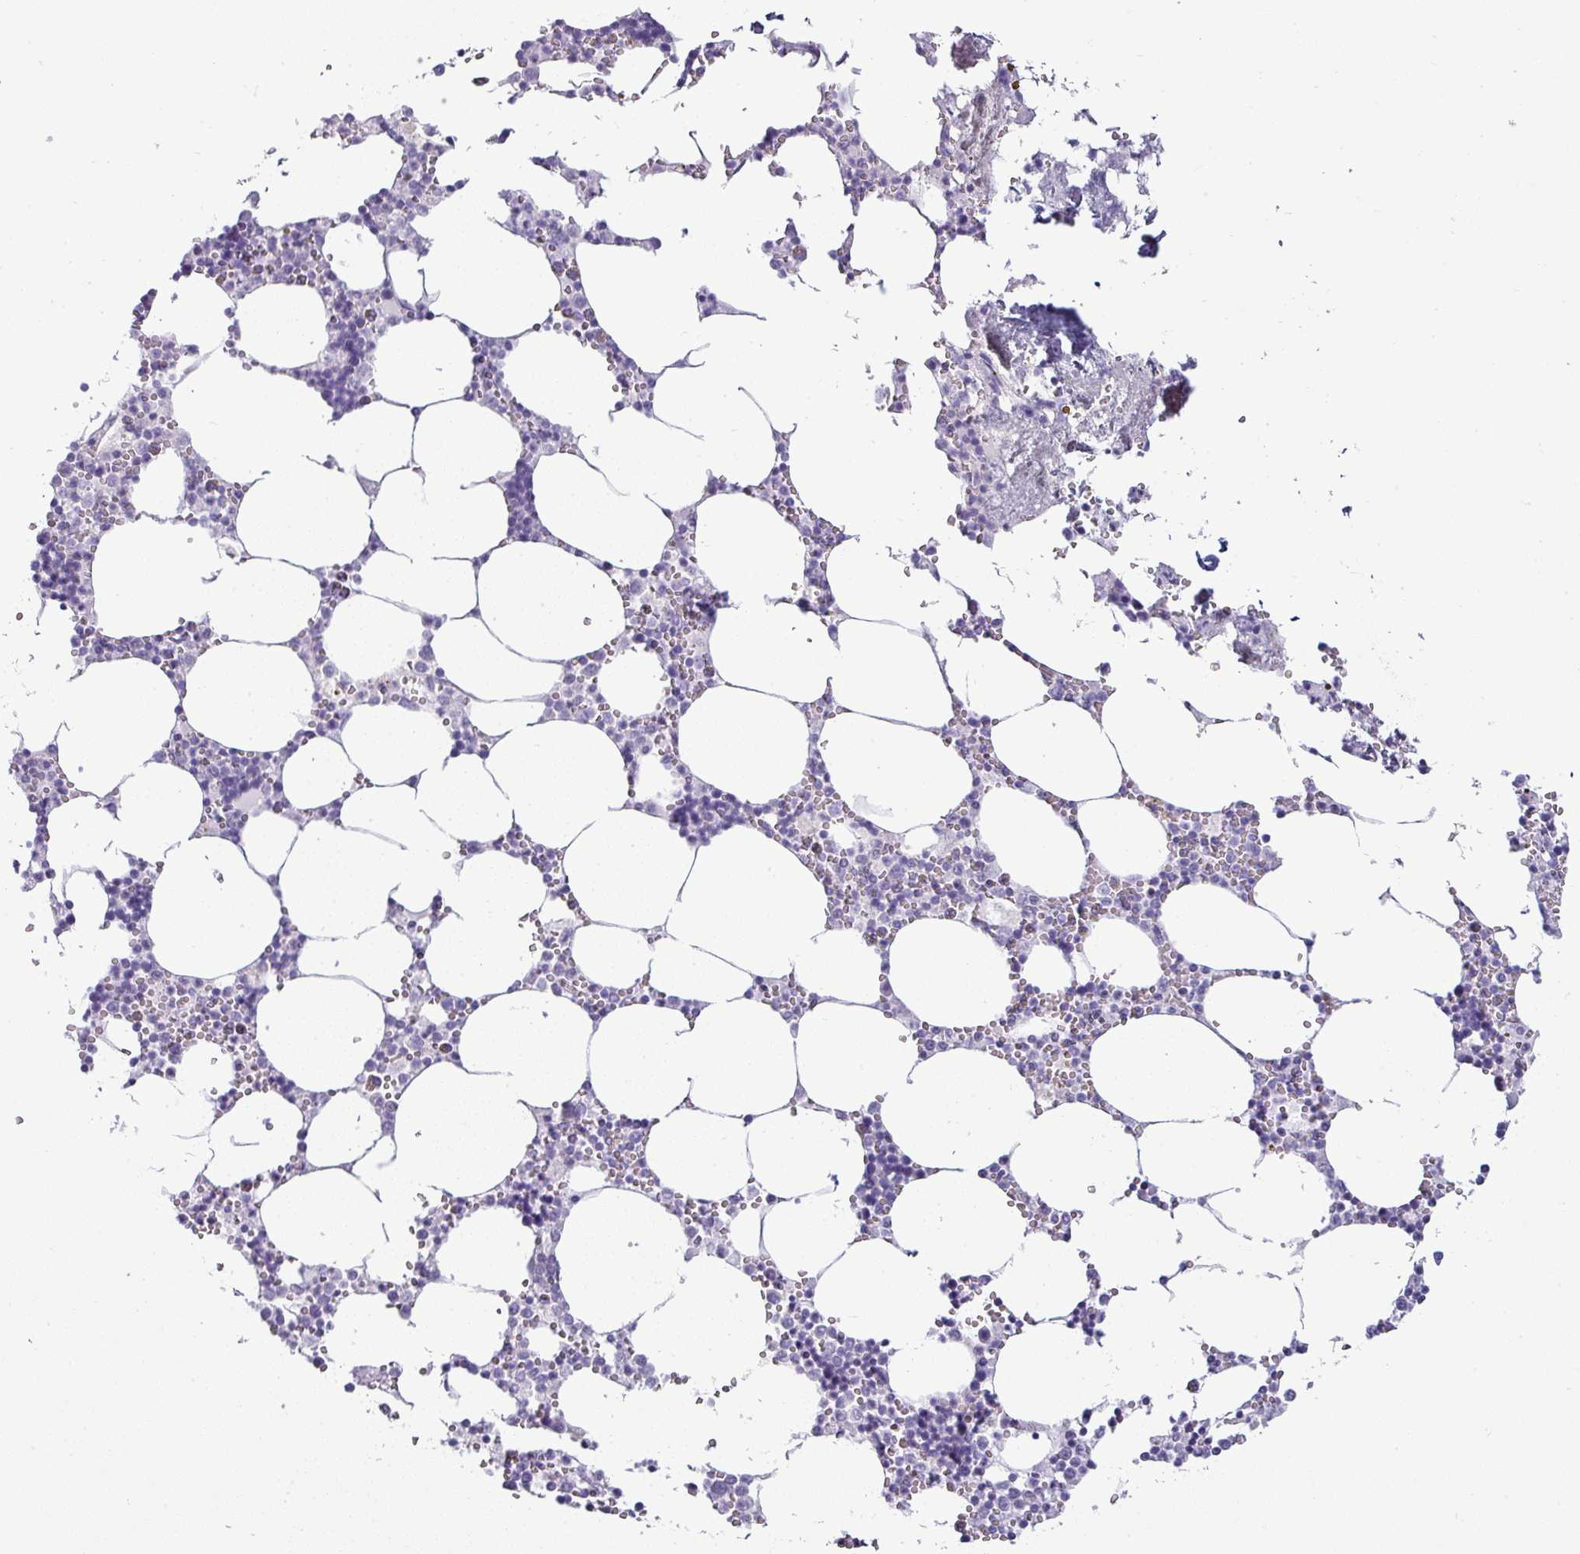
{"staining": {"intensity": "negative", "quantity": "none", "location": "none"}, "tissue": "bone marrow", "cell_type": "Hematopoietic cells", "image_type": "normal", "snomed": [{"axis": "morphology", "description": "Normal tissue, NOS"}, {"axis": "topography", "description": "Bone marrow"}], "caption": "Immunohistochemistry image of normal bone marrow: human bone marrow stained with DAB (3,3'-diaminobenzidine) shows no significant protein positivity in hematopoietic cells.", "gene": "VCX2", "patient": {"sex": "male", "age": 54}}